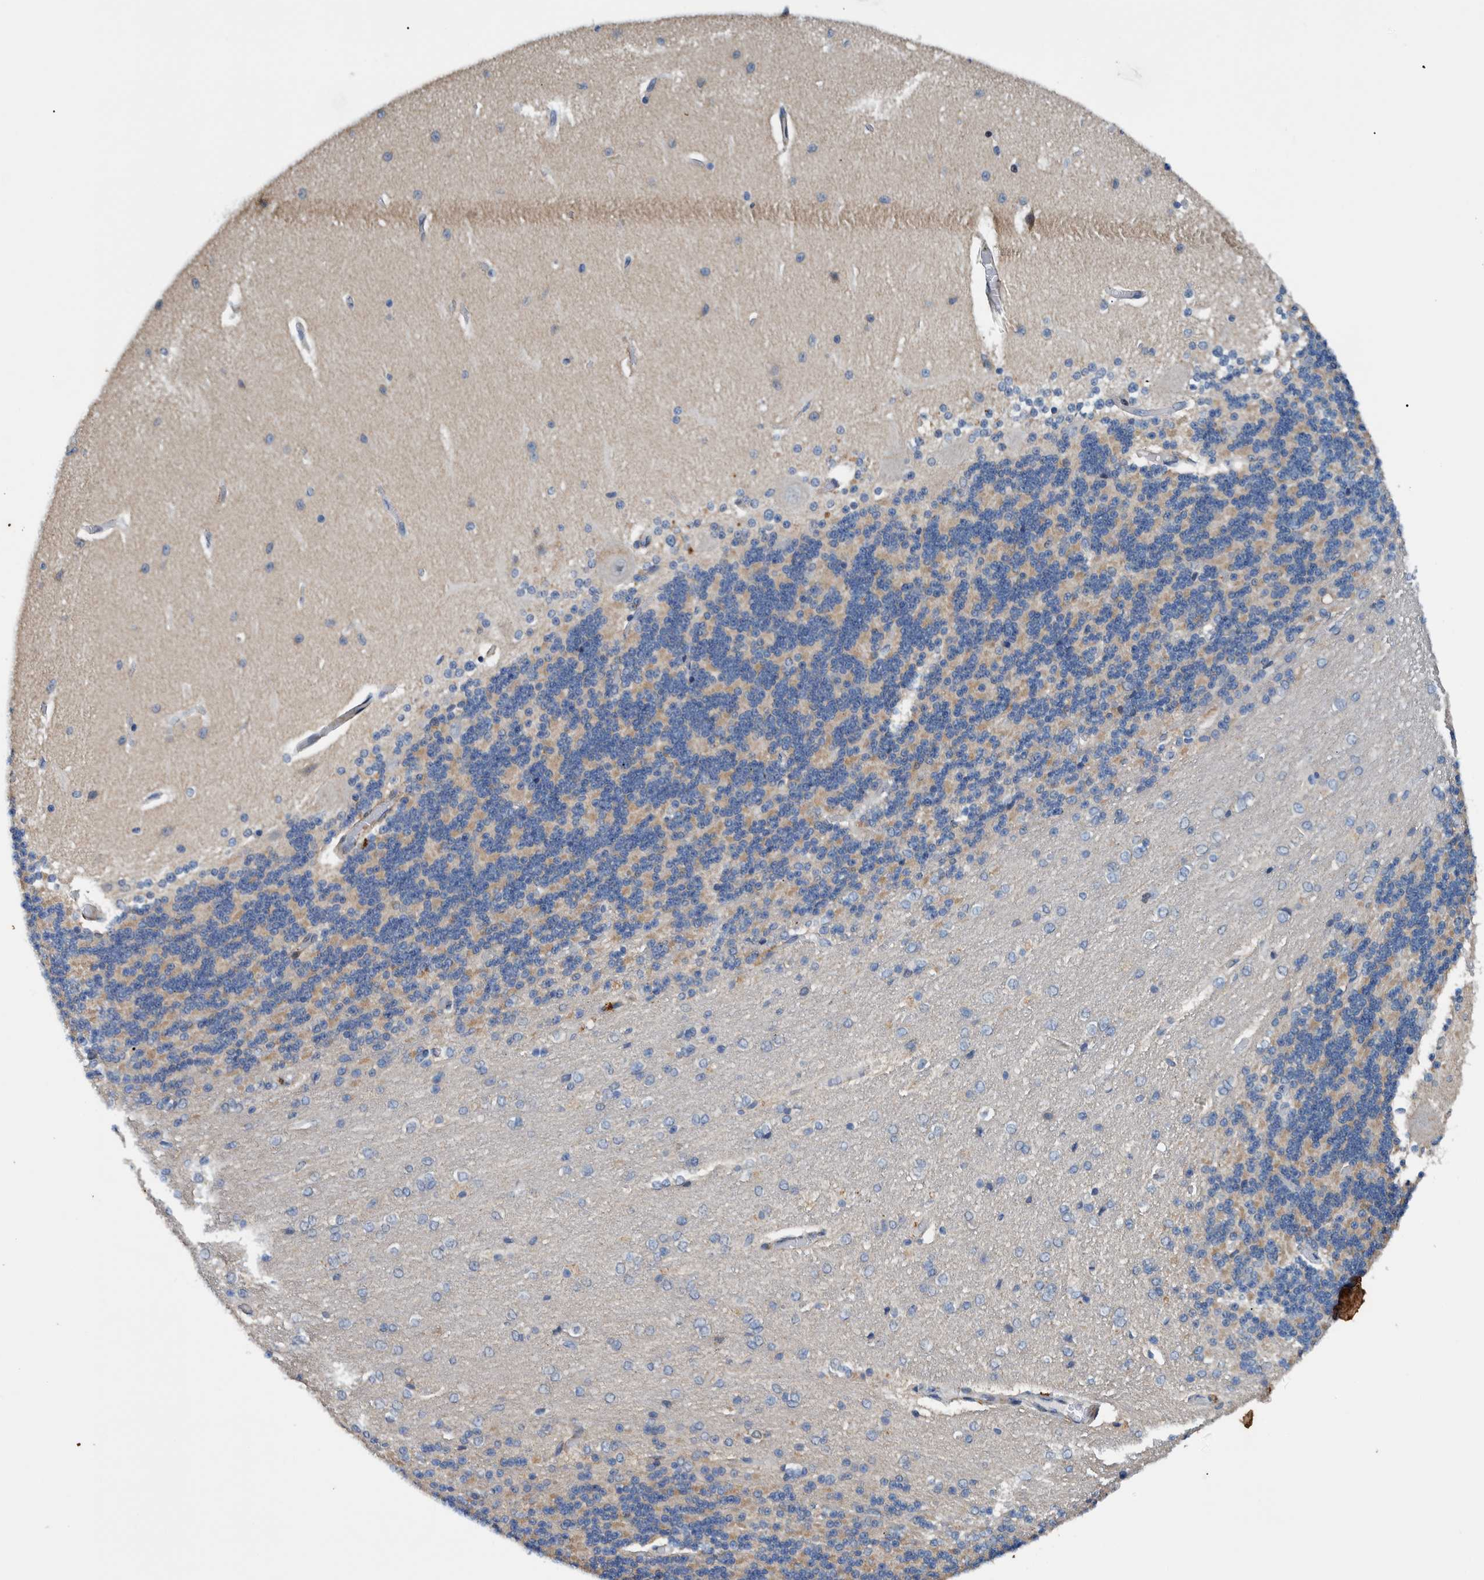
{"staining": {"intensity": "moderate", "quantity": "<25%", "location": "cytoplasmic/membranous"}, "tissue": "cerebellum", "cell_type": "Cells in granular layer", "image_type": "normal", "snomed": [{"axis": "morphology", "description": "Normal tissue, NOS"}, {"axis": "topography", "description": "Cerebellum"}], "caption": "This photomicrograph demonstrates IHC staining of unremarkable human cerebellum, with low moderate cytoplasmic/membranous staining in approximately <25% of cells in granular layer.", "gene": "MKS1", "patient": {"sex": "female", "age": 54}}